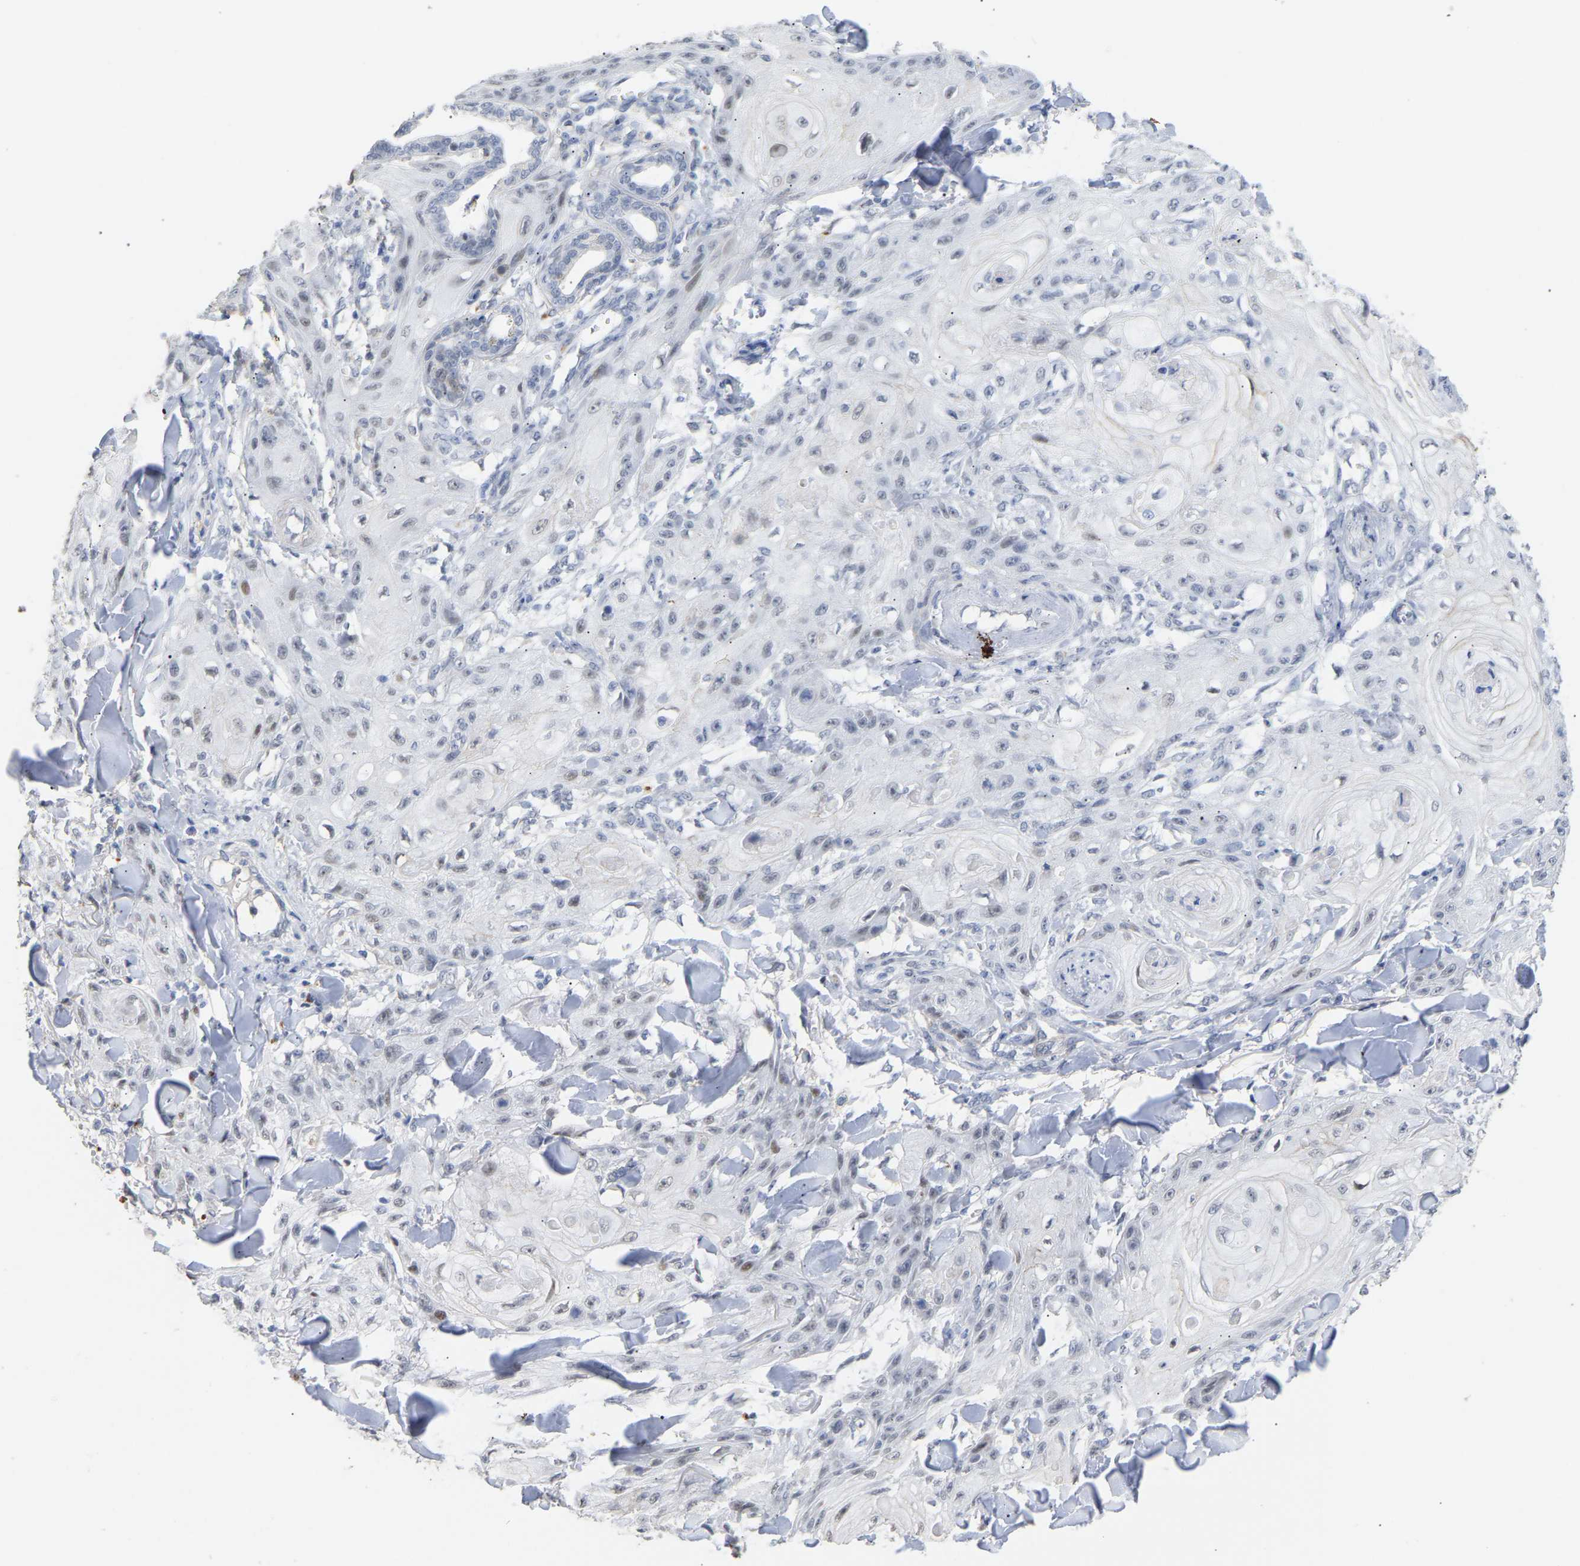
{"staining": {"intensity": "negative", "quantity": "none", "location": "none"}, "tissue": "skin cancer", "cell_type": "Tumor cells", "image_type": "cancer", "snomed": [{"axis": "morphology", "description": "Squamous cell carcinoma, NOS"}, {"axis": "topography", "description": "Skin"}], "caption": "This photomicrograph is of skin cancer (squamous cell carcinoma) stained with immunohistochemistry (IHC) to label a protein in brown with the nuclei are counter-stained blue. There is no staining in tumor cells. (Stains: DAB immunohistochemistry with hematoxylin counter stain, Microscopy: brightfield microscopy at high magnification).", "gene": "AMPH", "patient": {"sex": "male", "age": 74}}